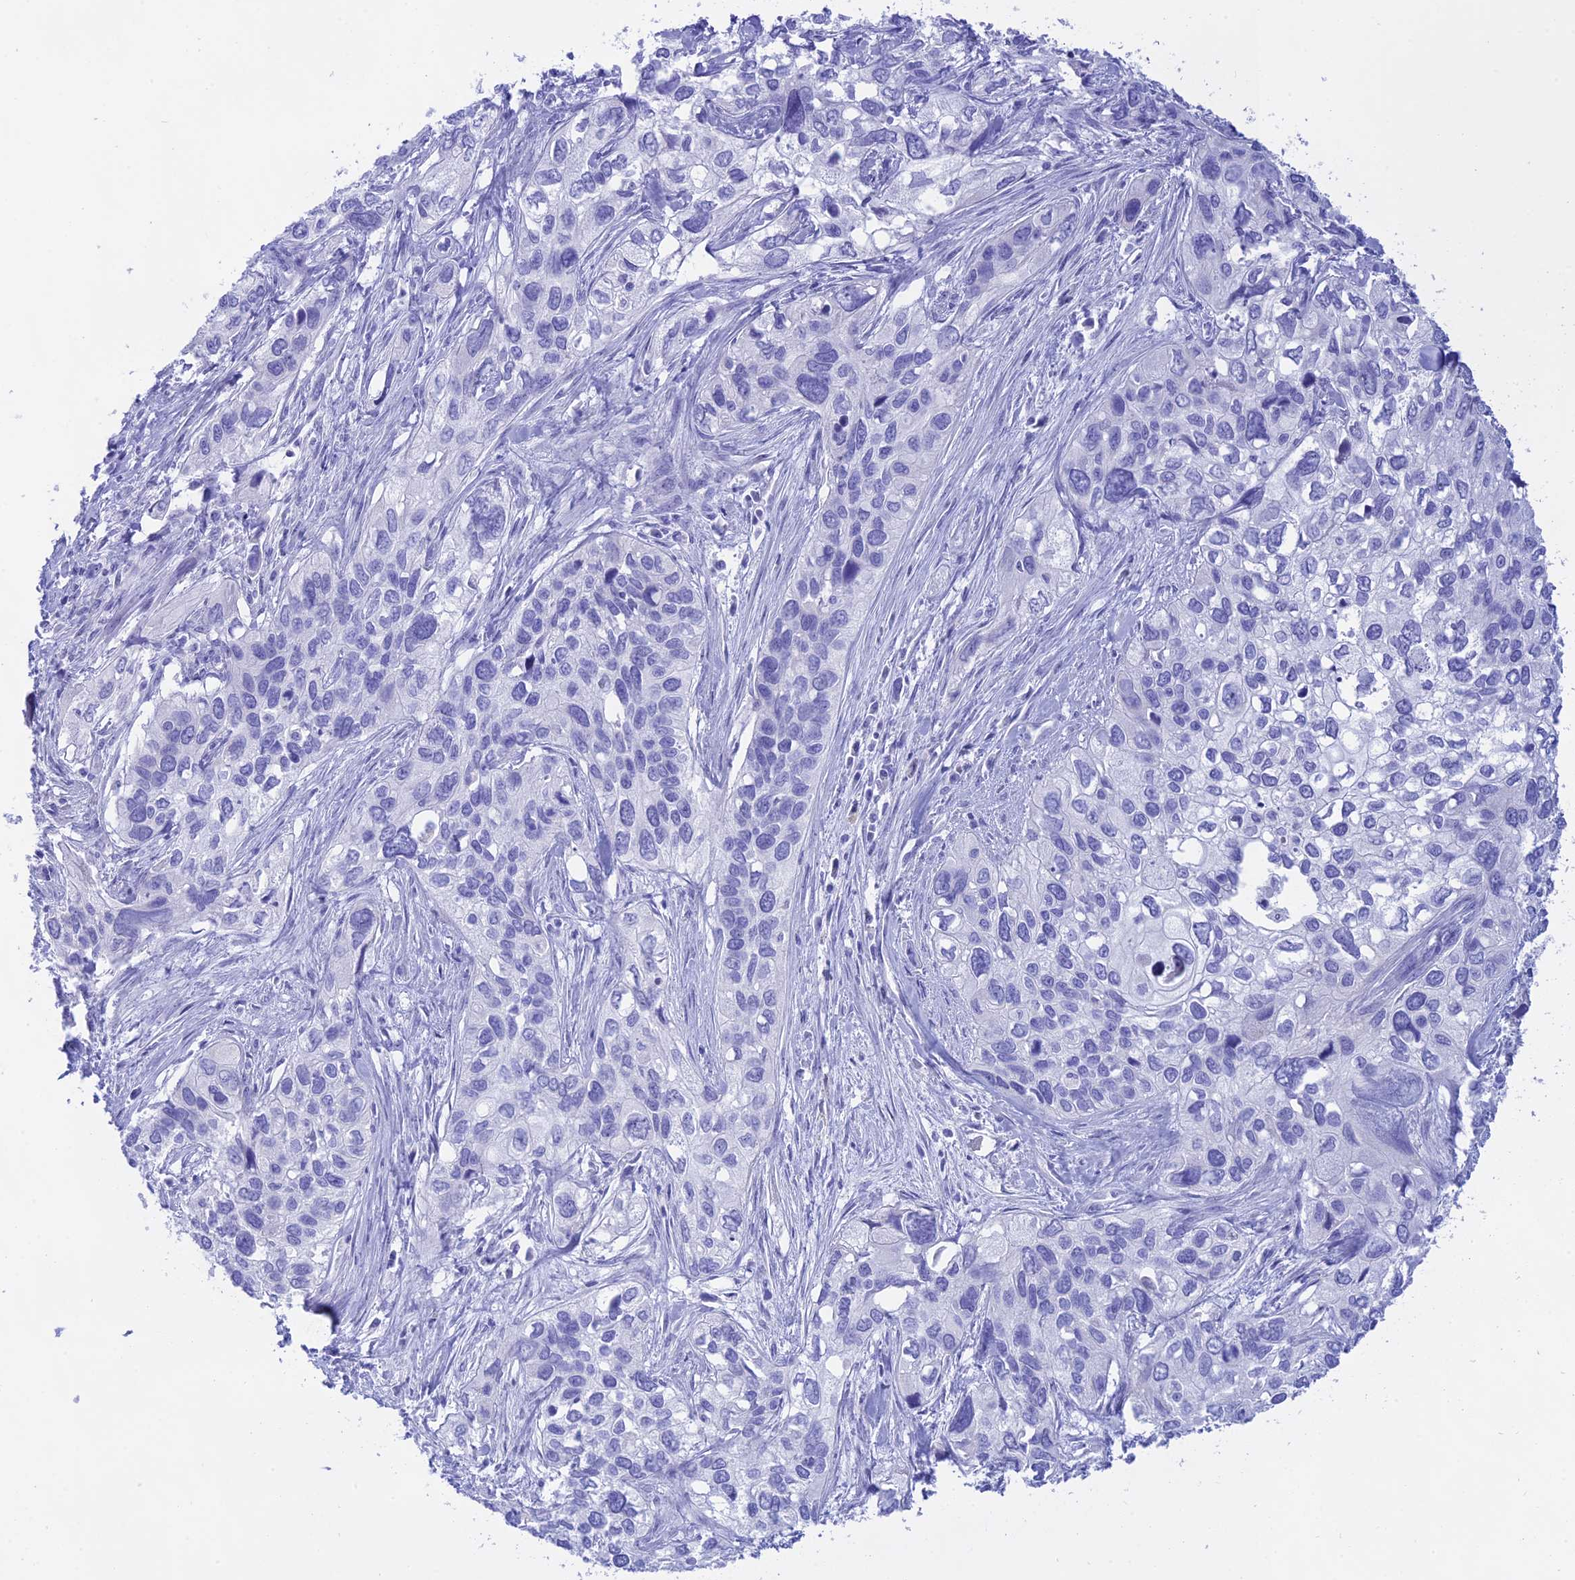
{"staining": {"intensity": "negative", "quantity": "none", "location": "none"}, "tissue": "cervical cancer", "cell_type": "Tumor cells", "image_type": "cancer", "snomed": [{"axis": "morphology", "description": "Squamous cell carcinoma, NOS"}, {"axis": "topography", "description": "Cervix"}], "caption": "A photomicrograph of squamous cell carcinoma (cervical) stained for a protein shows no brown staining in tumor cells.", "gene": "ISCA1", "patient": {"sex": "female", "age": 55}}